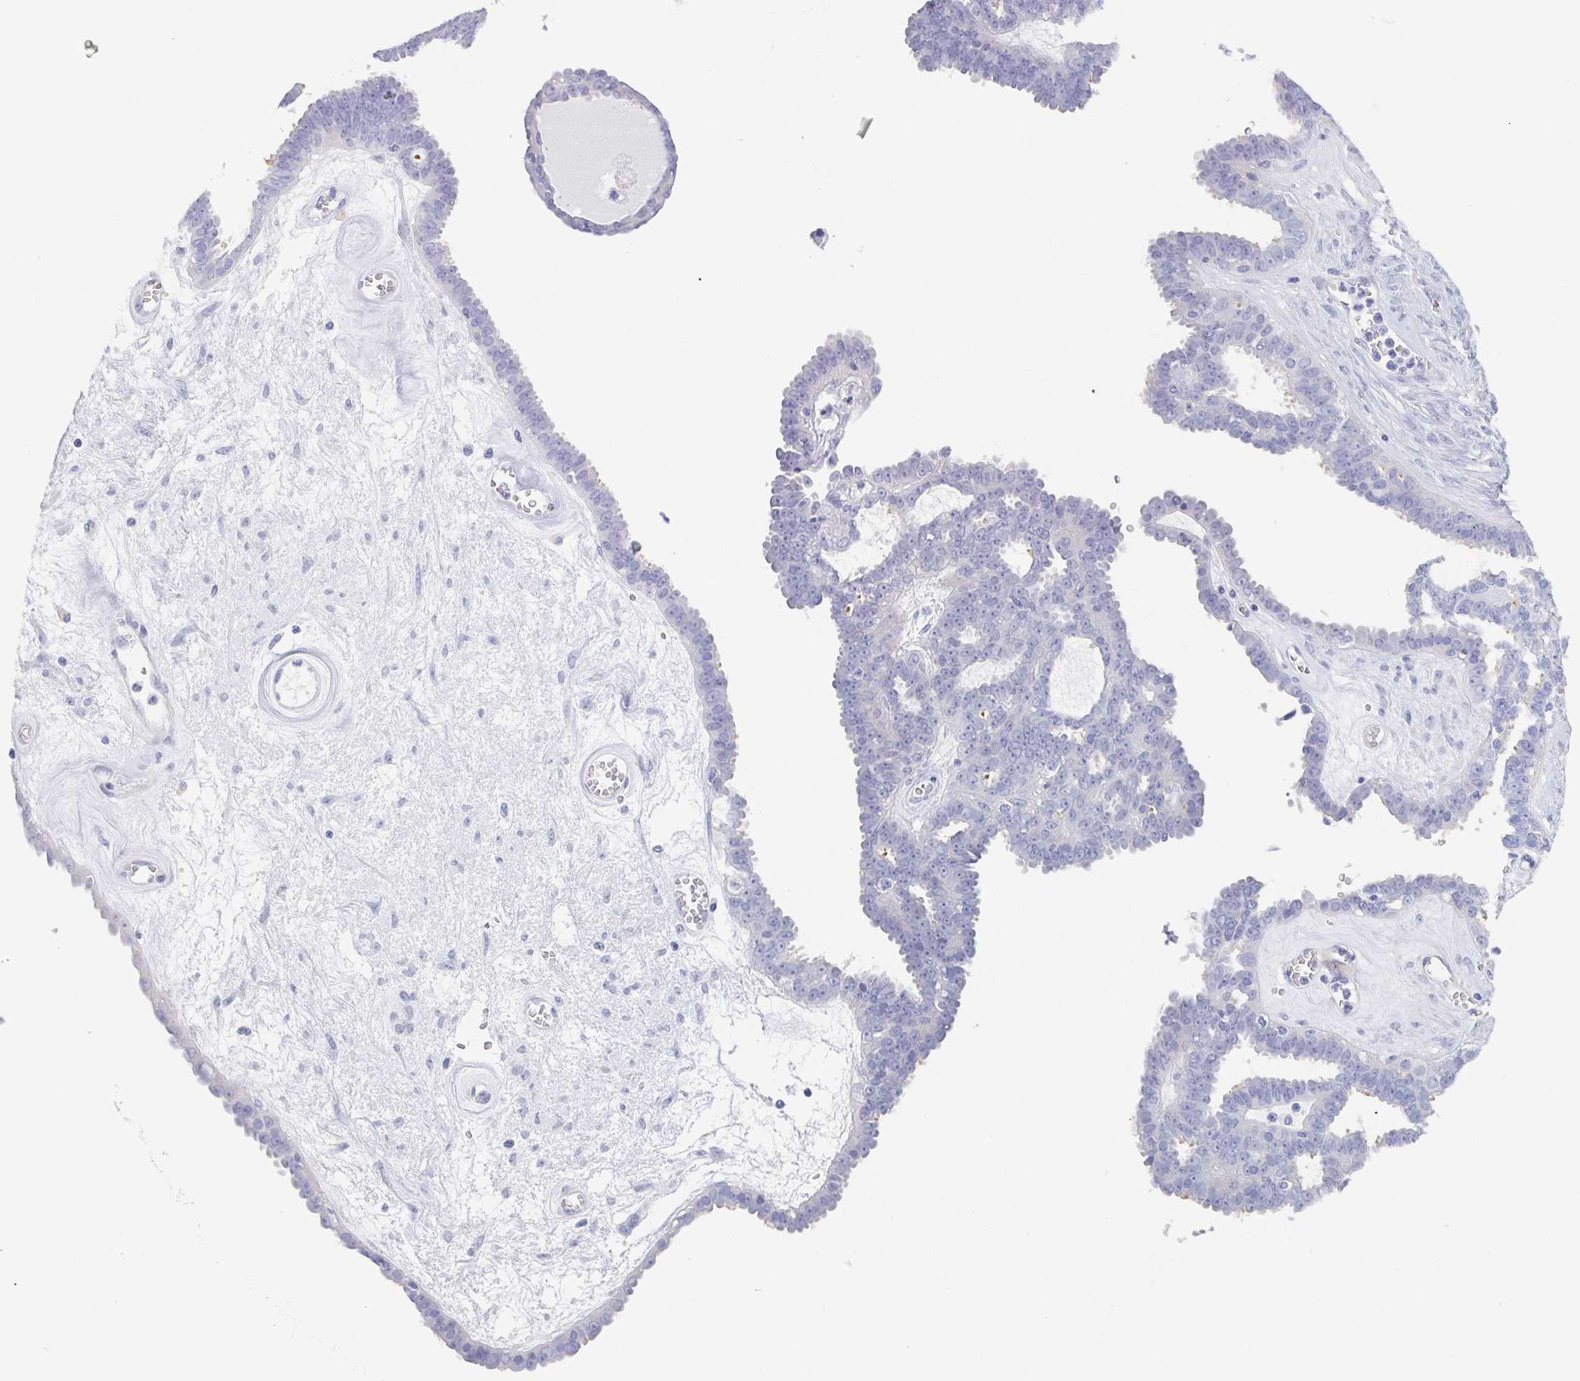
{"staining": {"intensity": "negative", "quantity": "none", "location": "none"}, "tissue": "ovarian cancer", "cell_type": "Tumor cells", "image_type": "cancer", "snomed": [{"axis": "morphology", "description": "Cystadenocarcinoma, serous, NOS"}, {"axis": "topography", "description": "Ovary"}], "caption": "High magnification brightfield microscopy of ovarian cancer (serous cystadenocarcinoma) stained with DAB (3,3'-diaminobenzidine) (brown) and counterstained with hematoxylin (blue): tumor cells show no significant expression.", "gene": "DYNC1I1", "patient": {"sex": "female", "age": 71}}